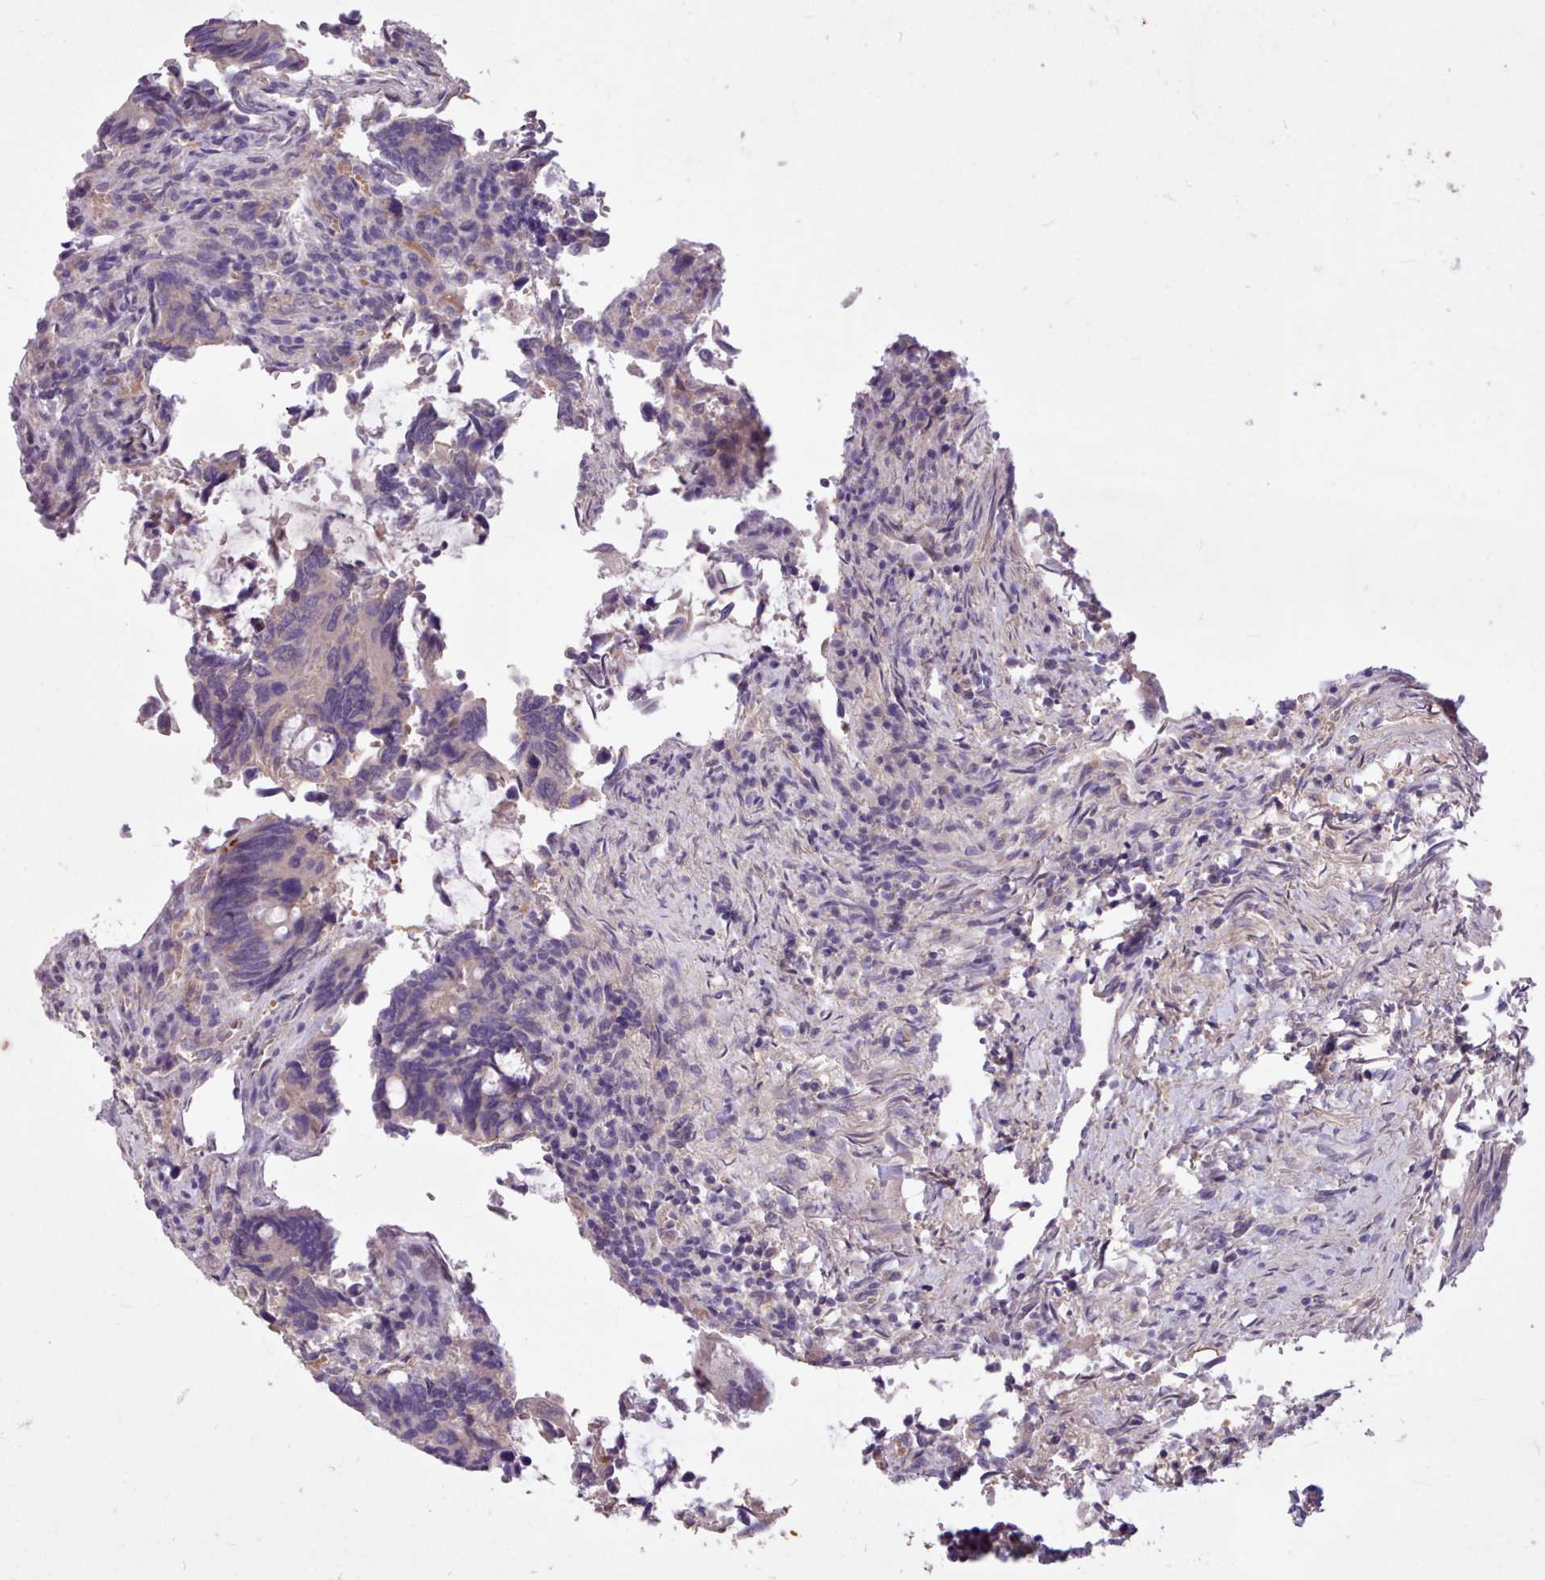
{"staining": {"intensity": "negative", "quantity": "none", "location": "none"}, "tissue": "colorectal cancer", "cell_type": "Tumor cells", "image_type": "cancer", "snomed": [{"axis": "morphology", "description": "Adenocarcinoma, NOS"}, {"axis": "topography", "description": "Colon"}], "caption": "The IHC image has no significant expression in tumor cells of colorectal cancer tissue.", "gene": "ZNF607", "patient": {"sex": "male", "age": 87}}